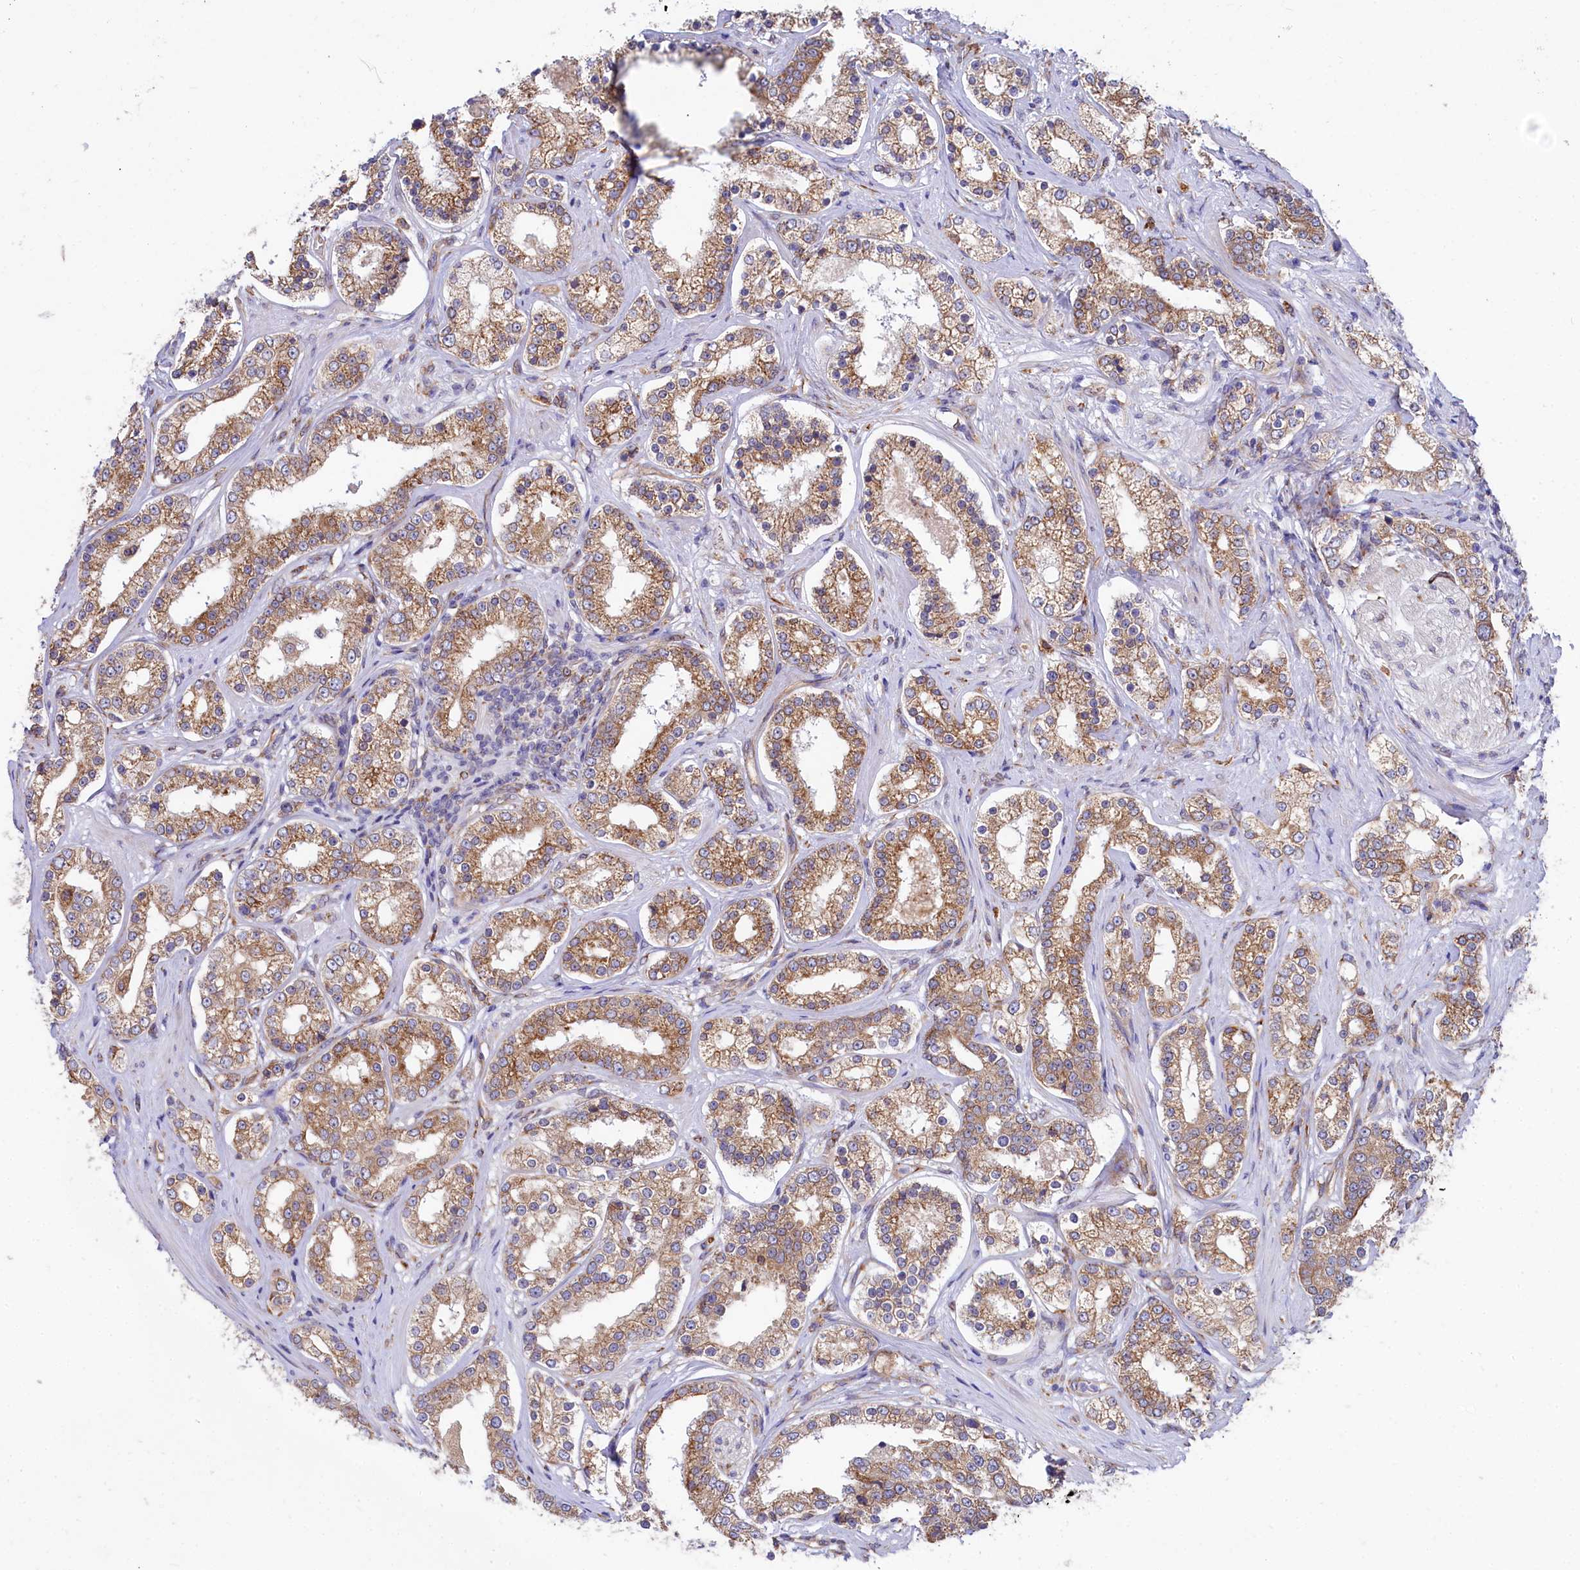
{"staining": {"intensity": "moderate", "quantity": ">75%", "location": "cytoplasmic/membranous"}, "tissue": "prostate cancer", "cell_type": "Tumor cells", "image_type": "cancer", "snomed": [{"axis": "morphology", "description": "Normal tissue, NOS"}, {"axis": "morphology", "description": "Adenocarcinoma, High grade"}, {"axis": "topography", "description": "Prostate"}], "caption": "This is an image of immunohistochemistry staining of prostate adenocarcinoma (high-grade), which shows moderate positivity in the cytoplasmic/membranous of tumor cells.", "gene": "CHID1", "patient": {"sex": "male", "age": 83}}